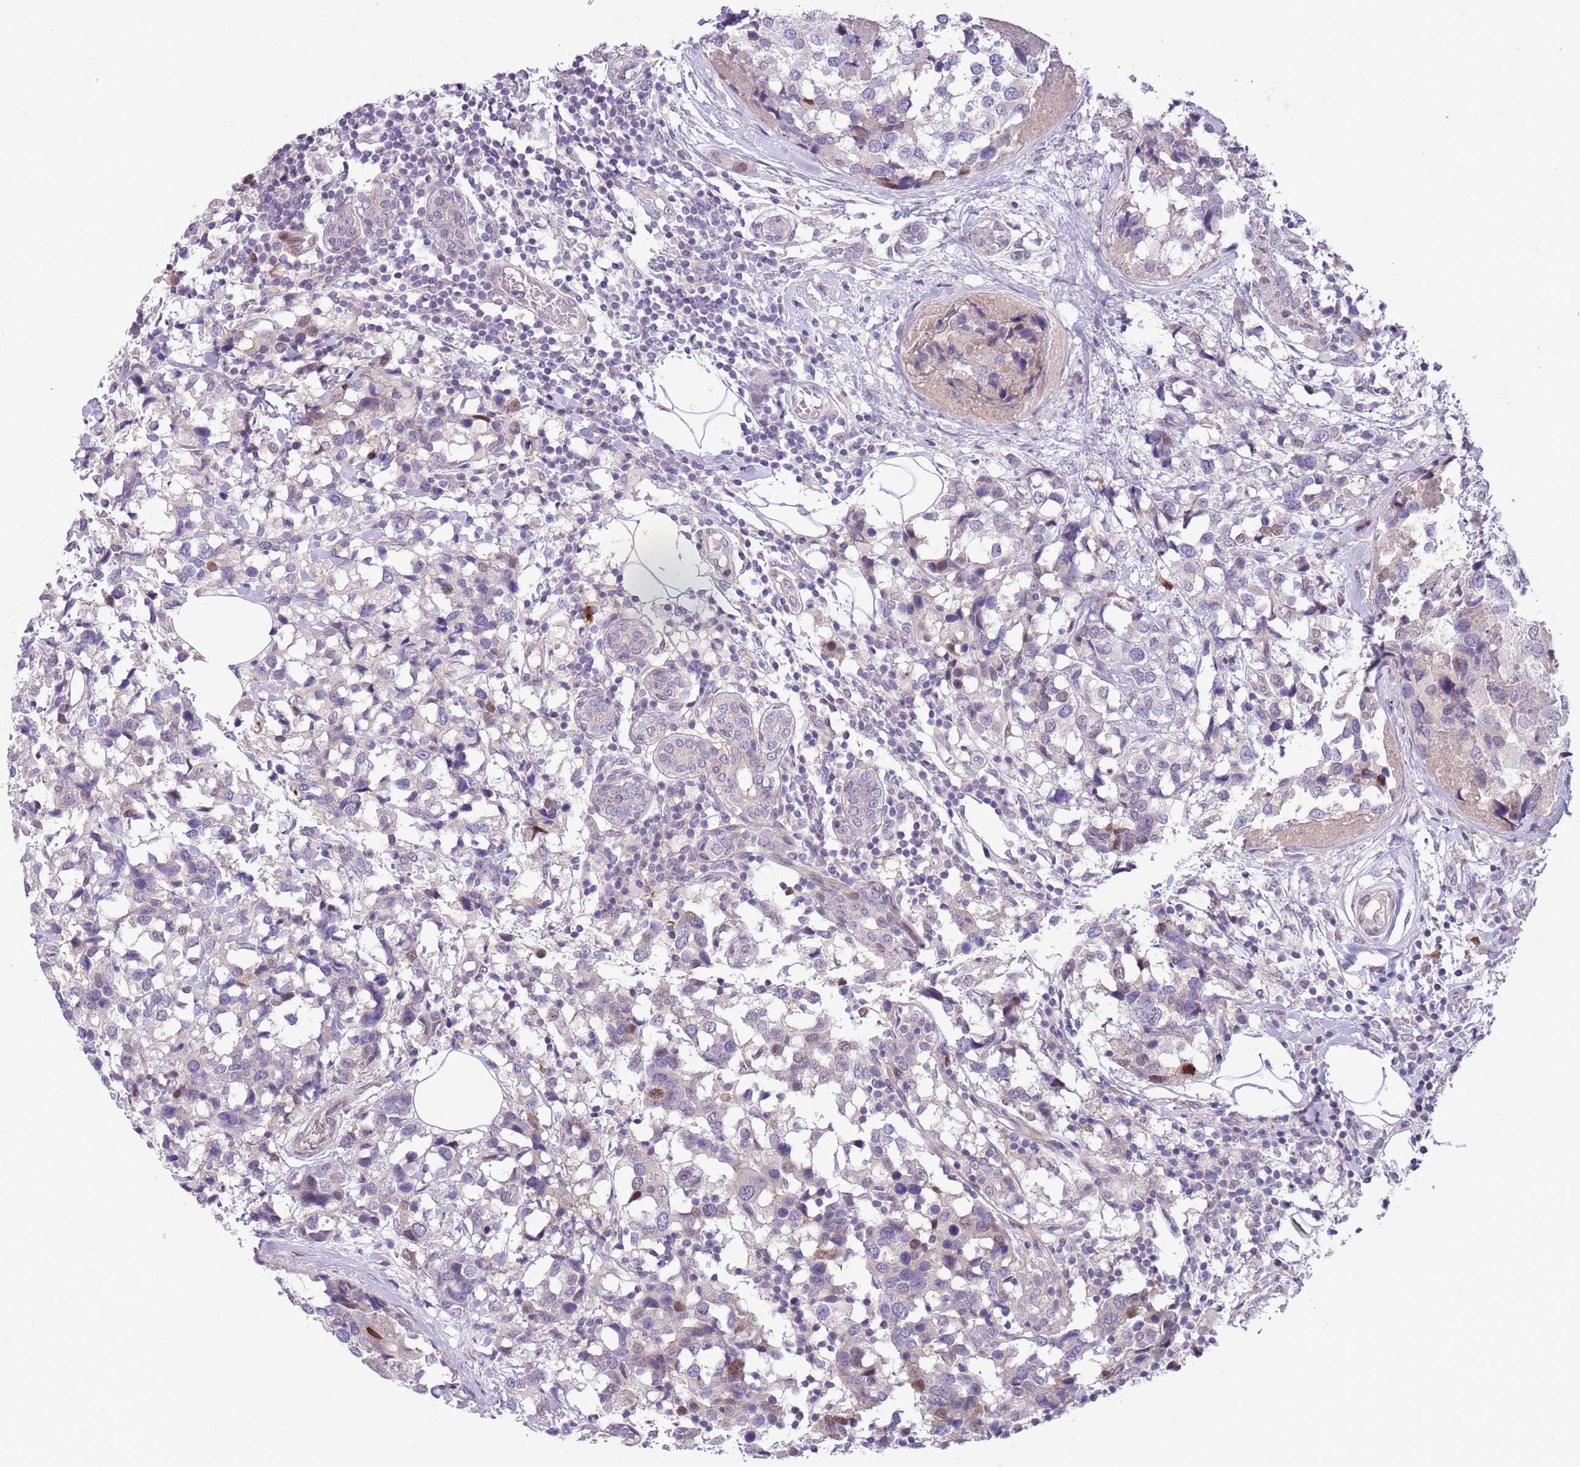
{"staining": {"intensity": "weak", "quantity": "<25%", "location": "nuclear"}, "tissue": "breast cancer", "cell_type": "Tumor cells", "image_type": "cancer", "snomed": [{"axis": "morphology", "description": "Lobular carcinoma"}, {"axis": "topography", "description": "Breast"}], "caption": "Immunohistochemistry photomicrograph of neoplastic tissue: breast cancer stained with DAB displays no significant protein positivity in tumor cells.", "gene": "CCND2", "patient": {"sex": "female", "age": 59}}